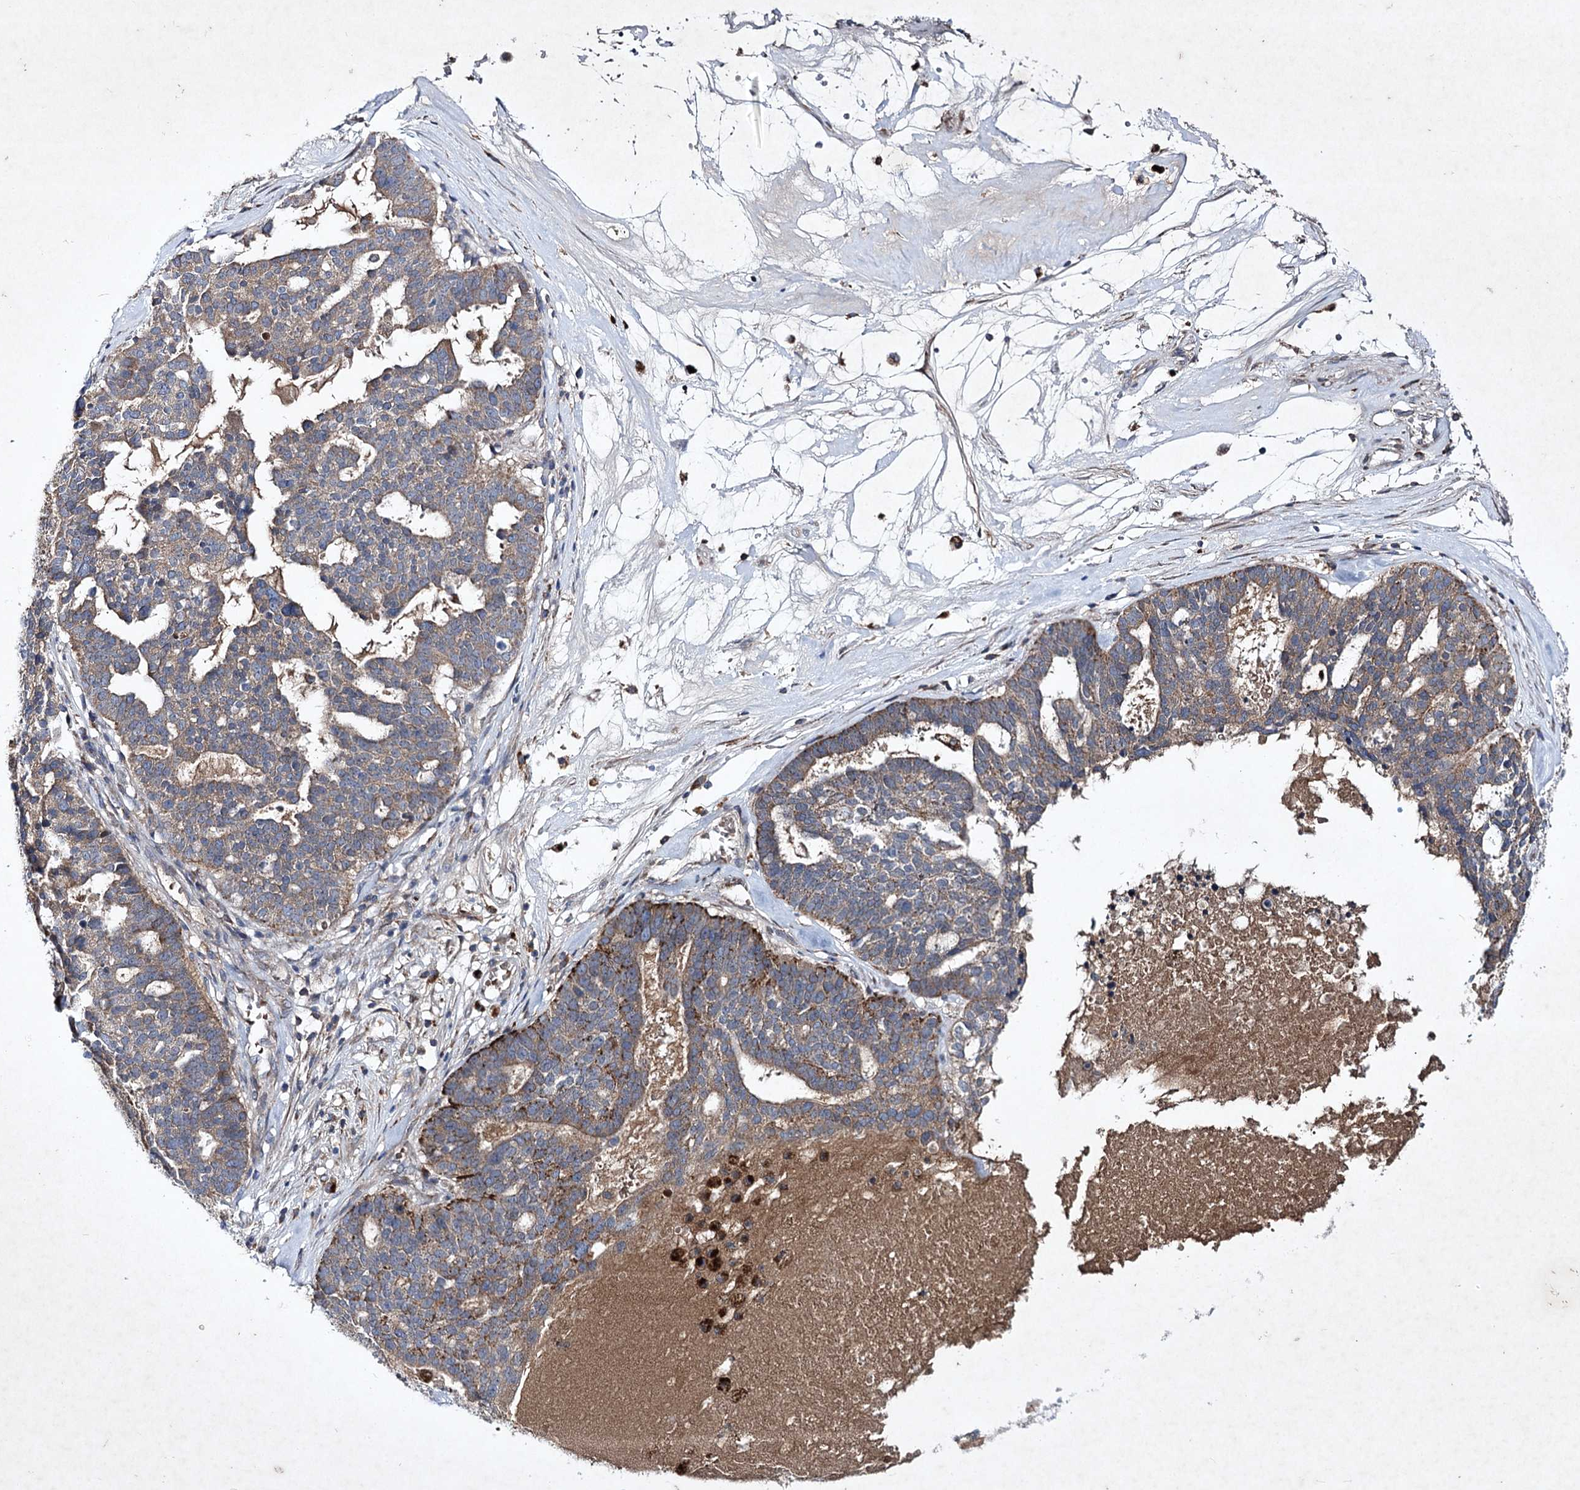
{"staining": {"intensity": "moderate", "quantity": "25%-75%", "location": "cytoplasmic/membranous"}, "tissue": "ovarian cancer", "cell_type": "Tumor cells", "image_type": "cancer", "snomed": [{"axis": "morphology", "description": "Cystadenocarcinoma, serous, NOS"}, {"axis": "topography", "description": "Ovary"}], "caption": "A micrograph showing moderate cytoplasmic/membranous positivity in about 25%-75% of tumor cells in ovarian cancer, as visualized by brown immunohistochemical staining.", "gene": "ALG9", "patient": {"sex": "female", "age": 59}}